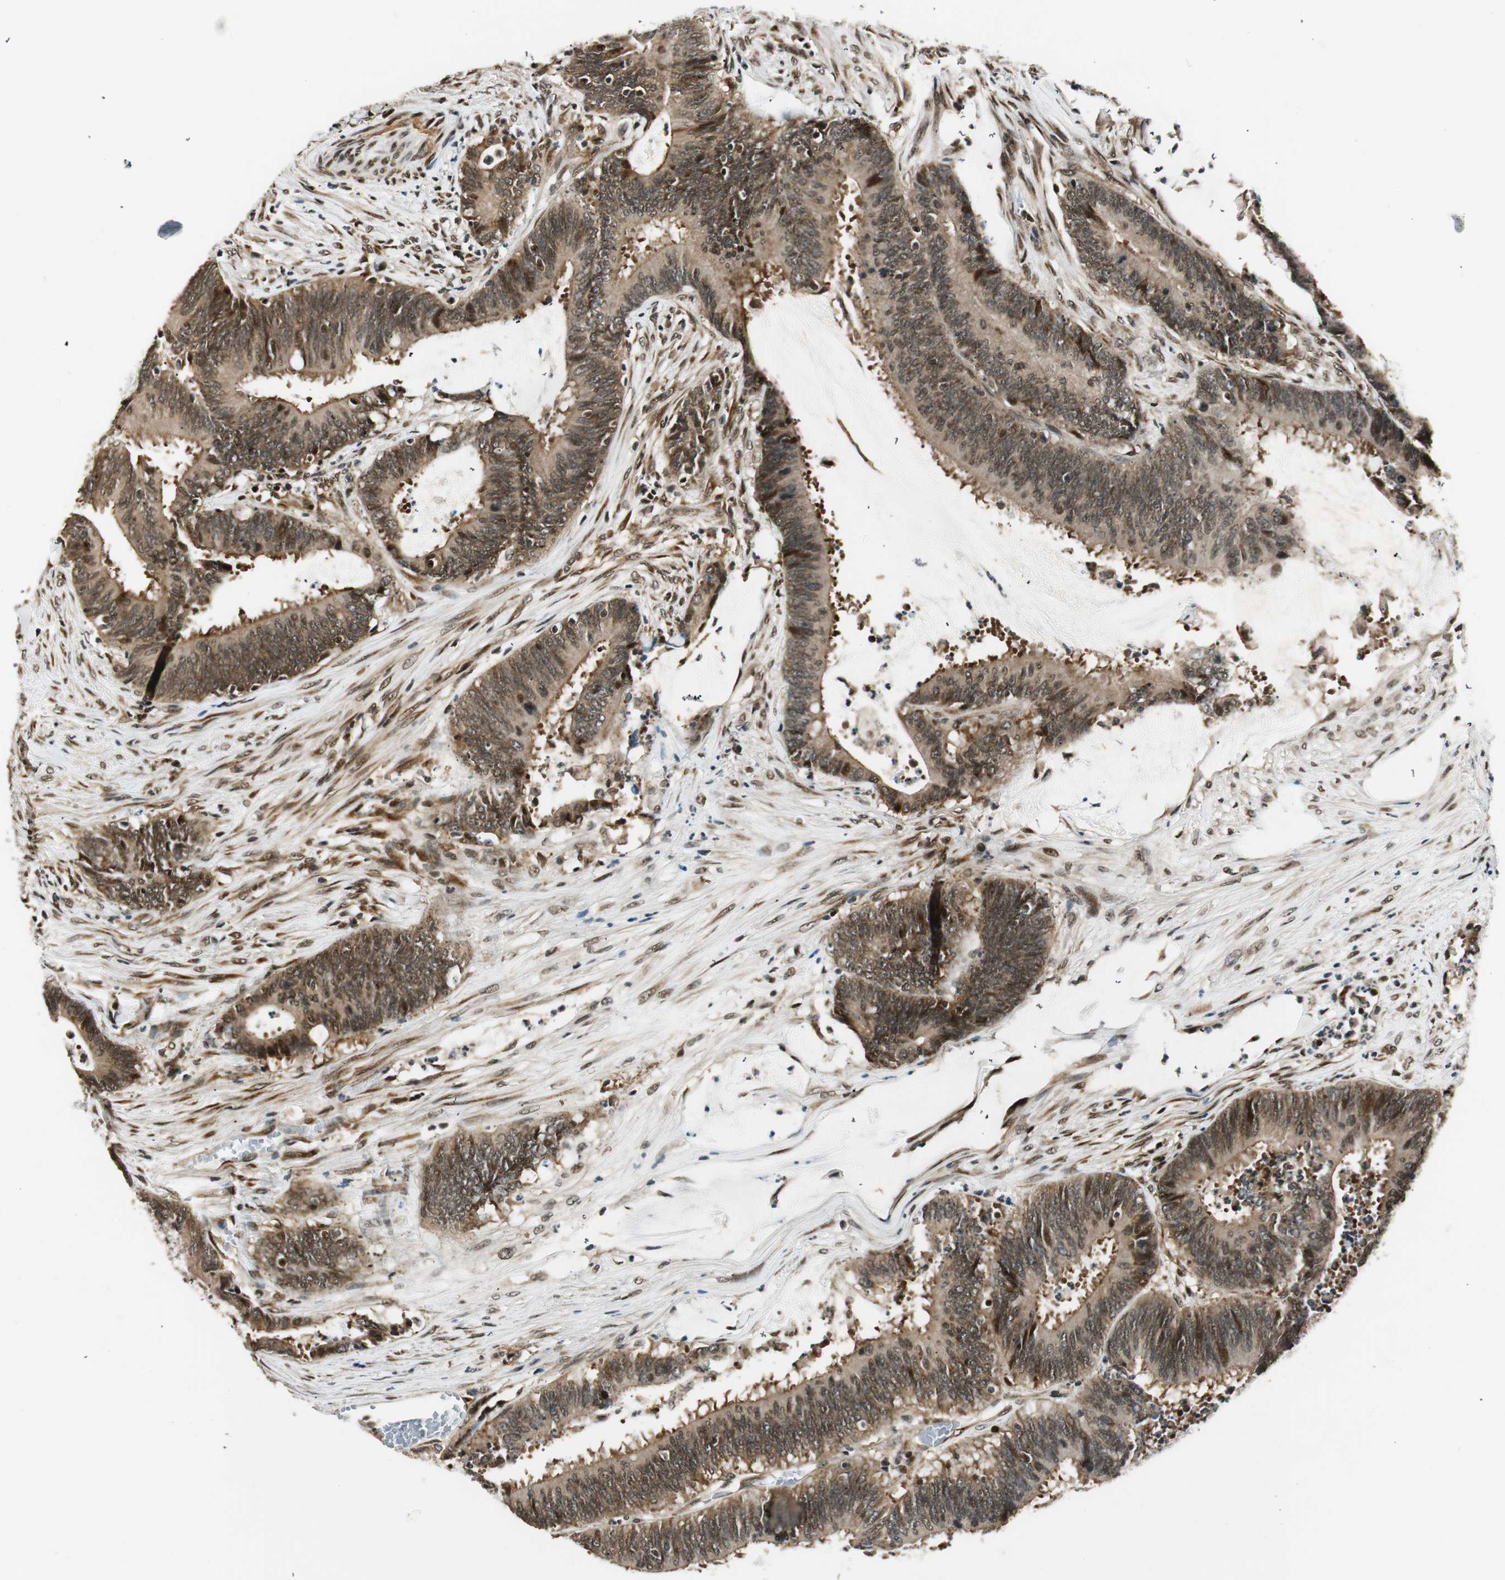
{"staining": {"intensity": "moderate", "quantity": ">75%", "location": "cytoplasmic/membranous,nuclear"}, "tissue": "colorectal cancer", "cell_type": "Tumor cells", "image_type": "cancer", "snomed": [{"axis": "morphology", "description": "Adenocarcinoma, NOS"}, {"axis": "topography", "description": "Rectum"}], "caption": "A photomicrograph of colorectal adenocarcinoma stained for a protein demonstrates moderate cytoplasmic/membranous and nuclear brown staining in tumor cells.", "gene": "RING1", "patient": {"sex": "female", "age": 66}}